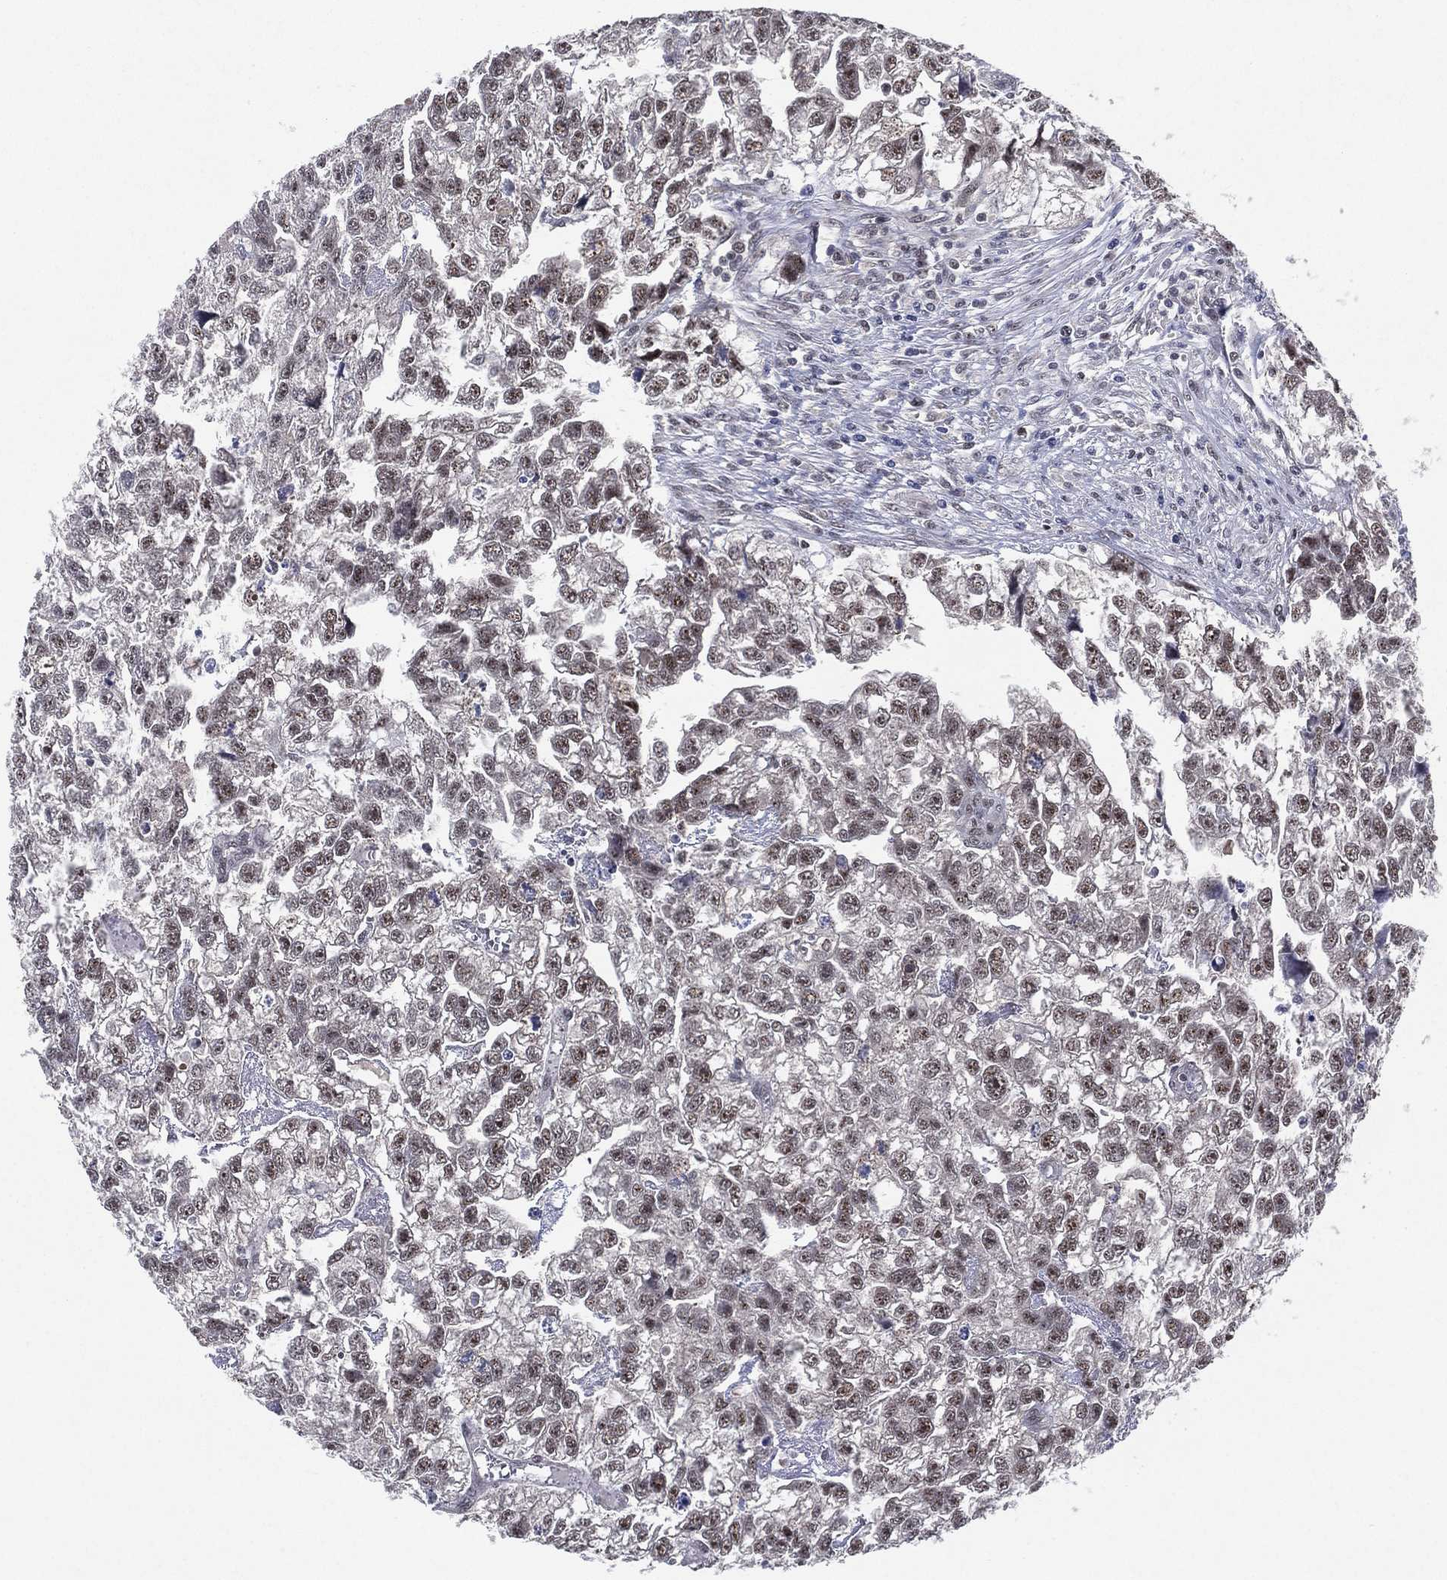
{"staining": {"intensity": "moderate", "quantity": "<25%", "location": "nuclear"}, "tissue": "testis cancer", "cell_type": "Tumor cells", "image_type": "cancer", "snomed": [{"axis": "morphology", "description": "Carcinoma, Embryonal, NOS"}, {"axis": "morphology", "description": "Teratoma, malignant, NOS"}, {"axis": "topography", "description": "Testis"}], "caption": "Protein analysis of testis cancer (malignant teratoma) tissue shows moderate nuclear expression in about <25% of tumor cells.", "gene": "DGCR8", "patient": {"sex": "male", "age": 44}}